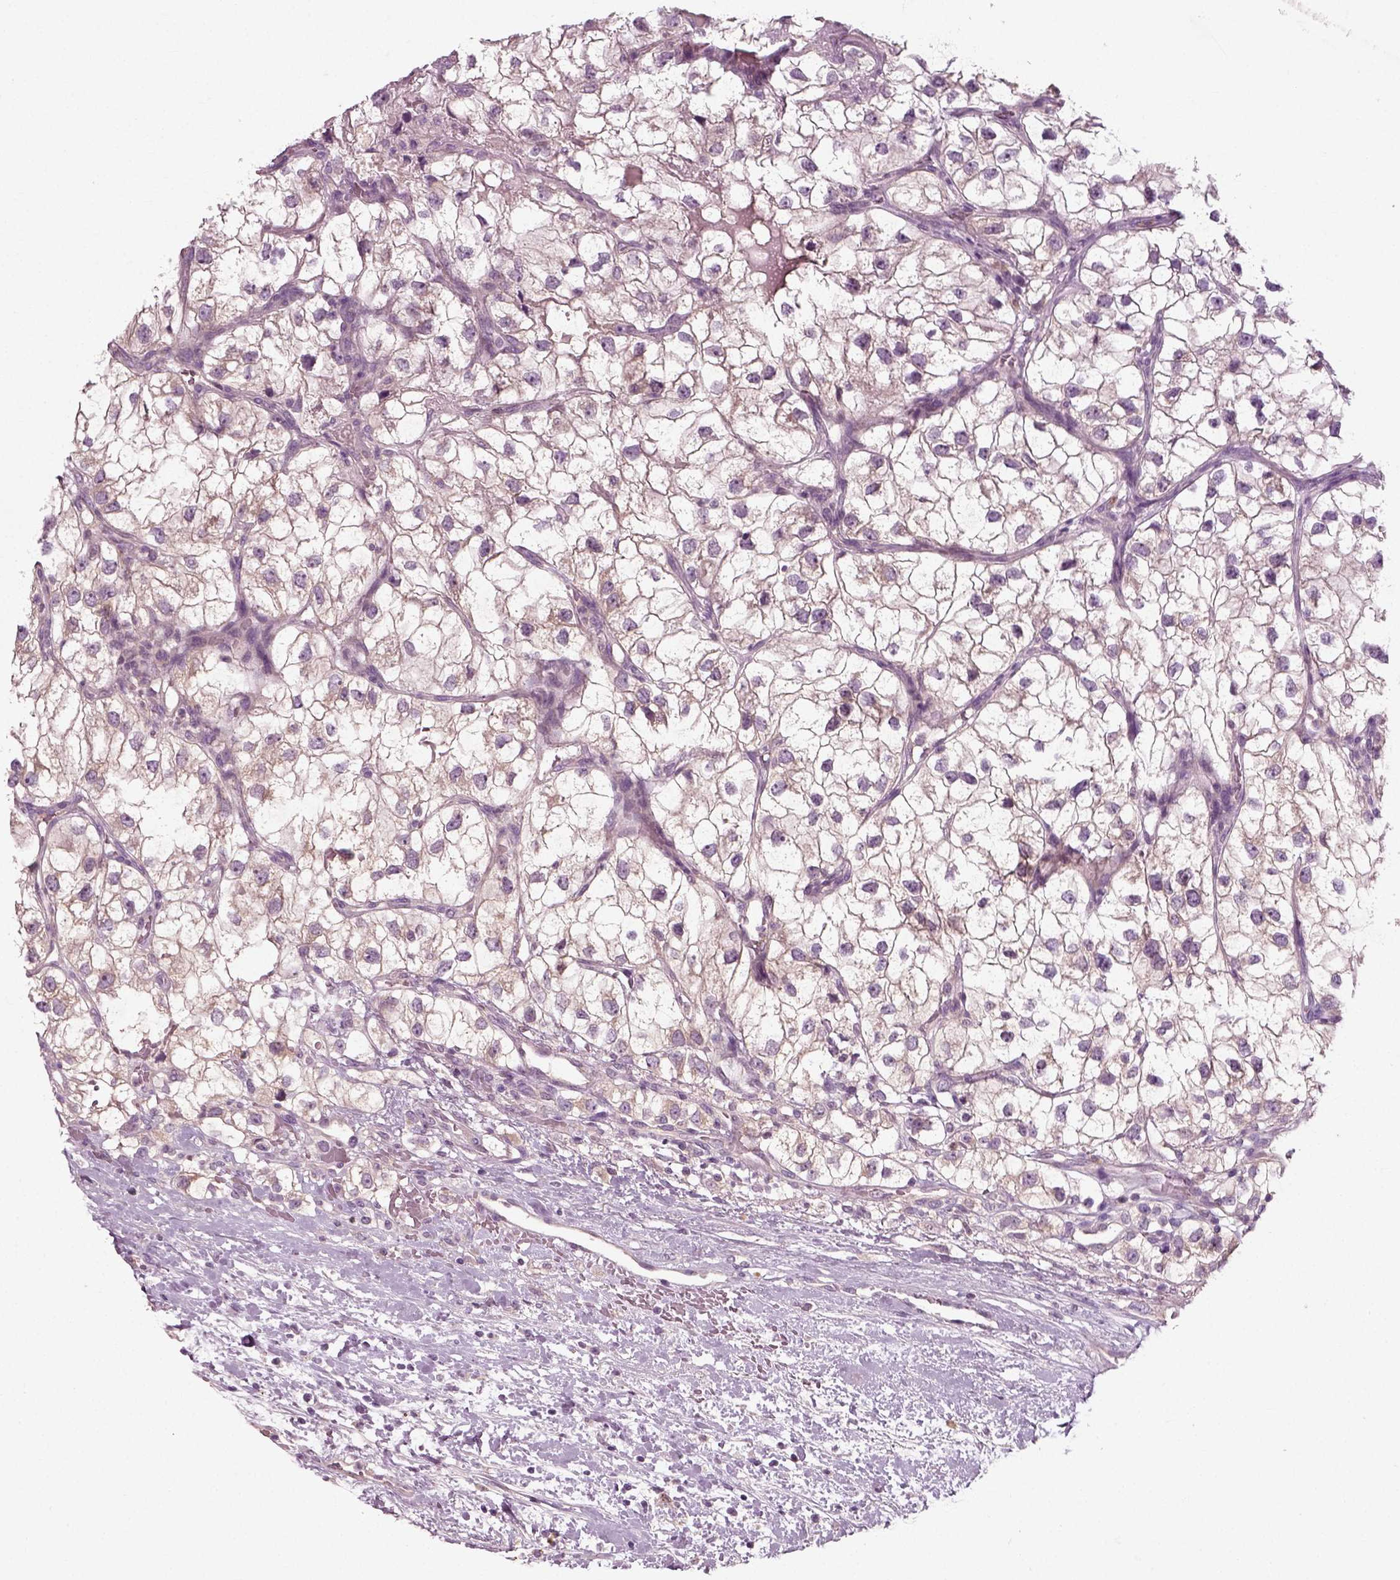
{"staining": {"intensity": "weak", "quantity": ">75%", "location": "cytoplasmic/membranous"}, "tissue": "renal cancer", "cell_type": "Tumor cells", "image_type": "cancer", "snomed": [{"axis": "morphology", "description": "Adenocarcinoma, NOS"}, {"axis": "topography", "description": "Kidney"}], "caption": "Immunohistochemical staining of human renal cancer (adenocarcinoma) demonstrates low levels of weak cytoplasmic/membranous protein staining in approximately >75% of tumor cells.", "gene": "RND2", "patient": {"sex": "male", "age": 59}}